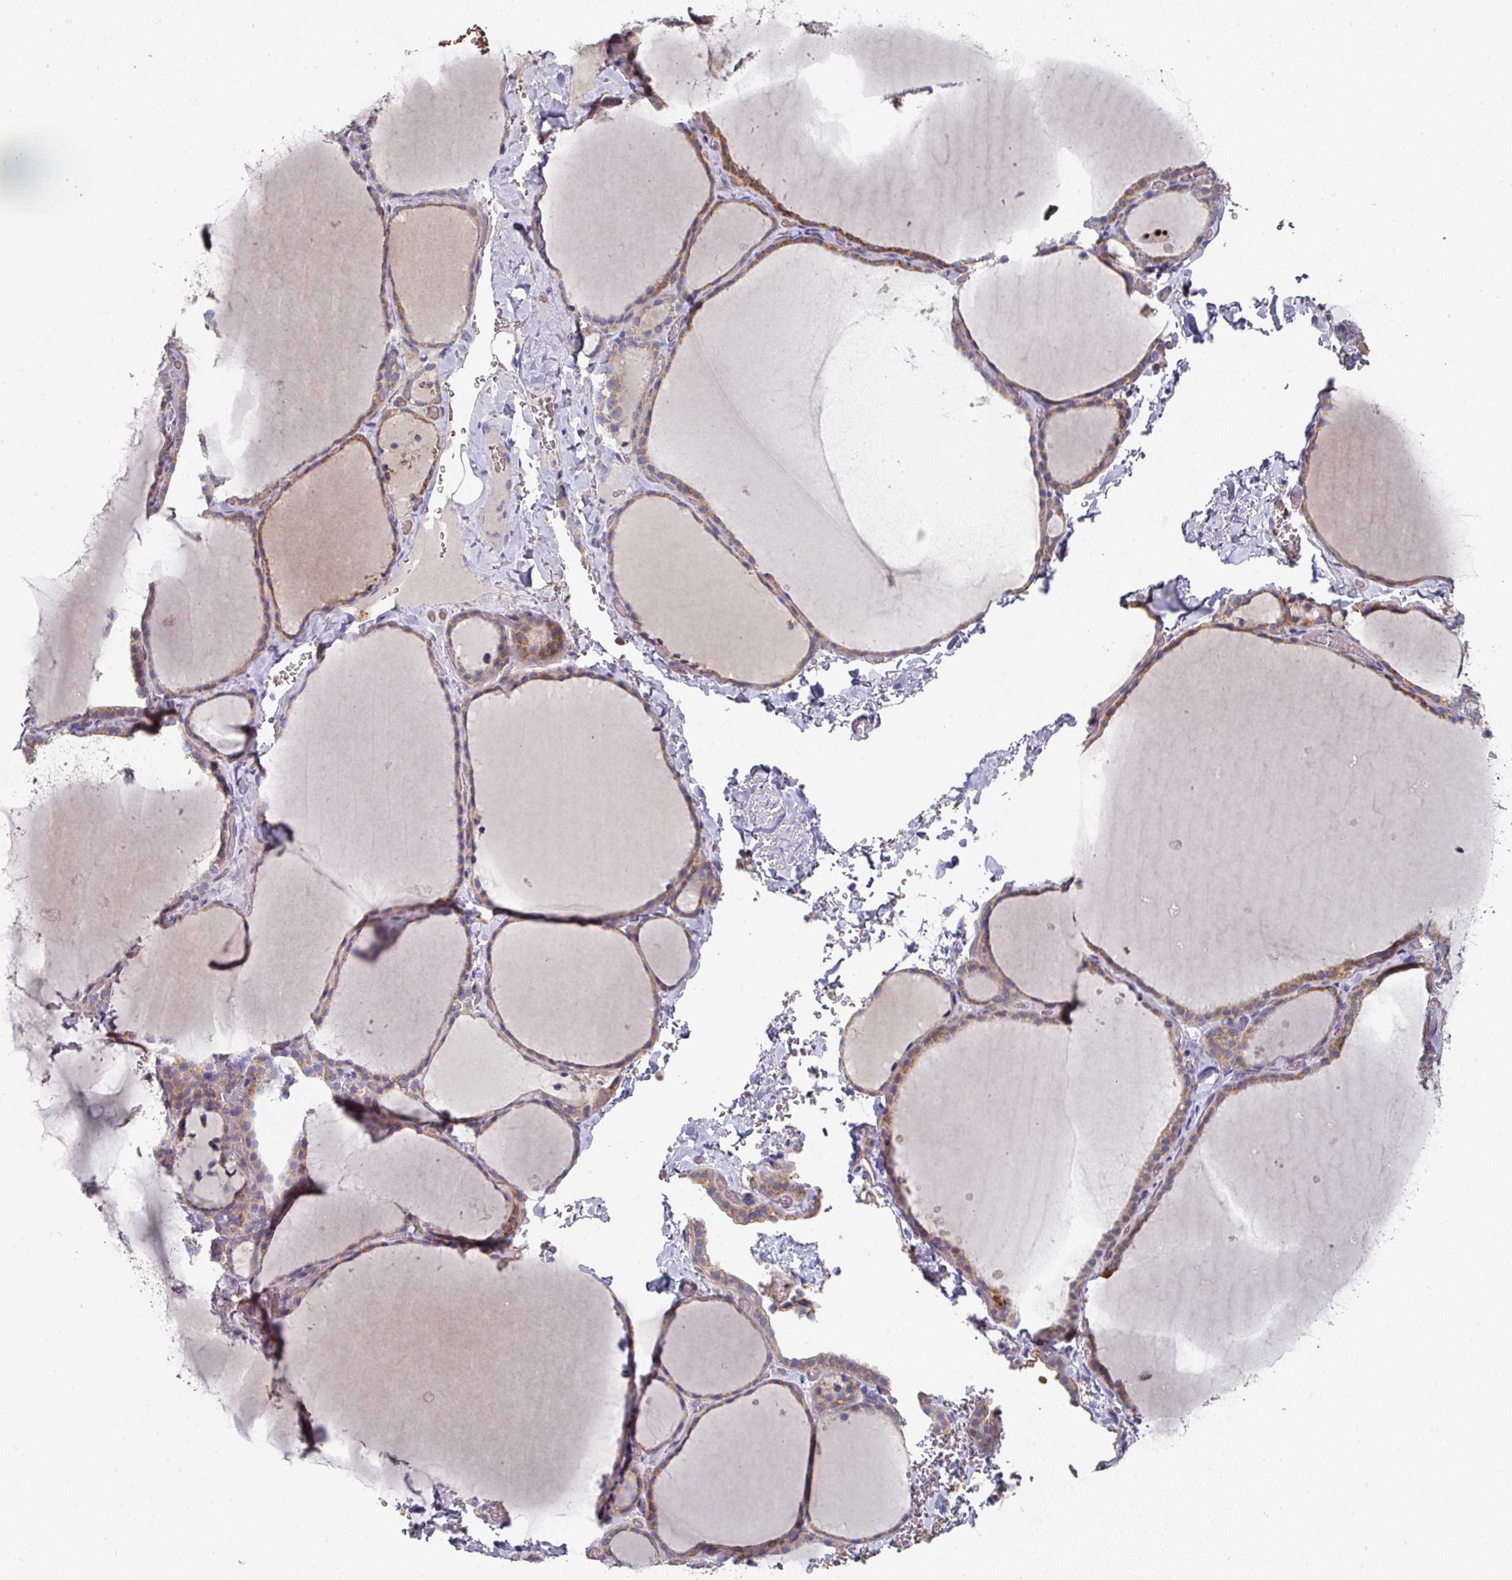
{"staining": {"intensity": "moderate", "quantity": "25%-75%", "location": "cytoplasmic/membranous"}, "tissue": "thyroid gland", "cell_type": "Glandular cells", "image_type": "normal", "snomed": [{"axis": "morphology", "description": "Normal tissue, NOS"}, {"axis": "topography", "description": "Thyroid gland"}], "caption": "Moderate cytoplasmic/membranous positivity is present in about 25%-75% of glandular cells in benign thyroid gland.", "gene": "PYROXD2", "patient": {"sex": "female", "age": 22}}